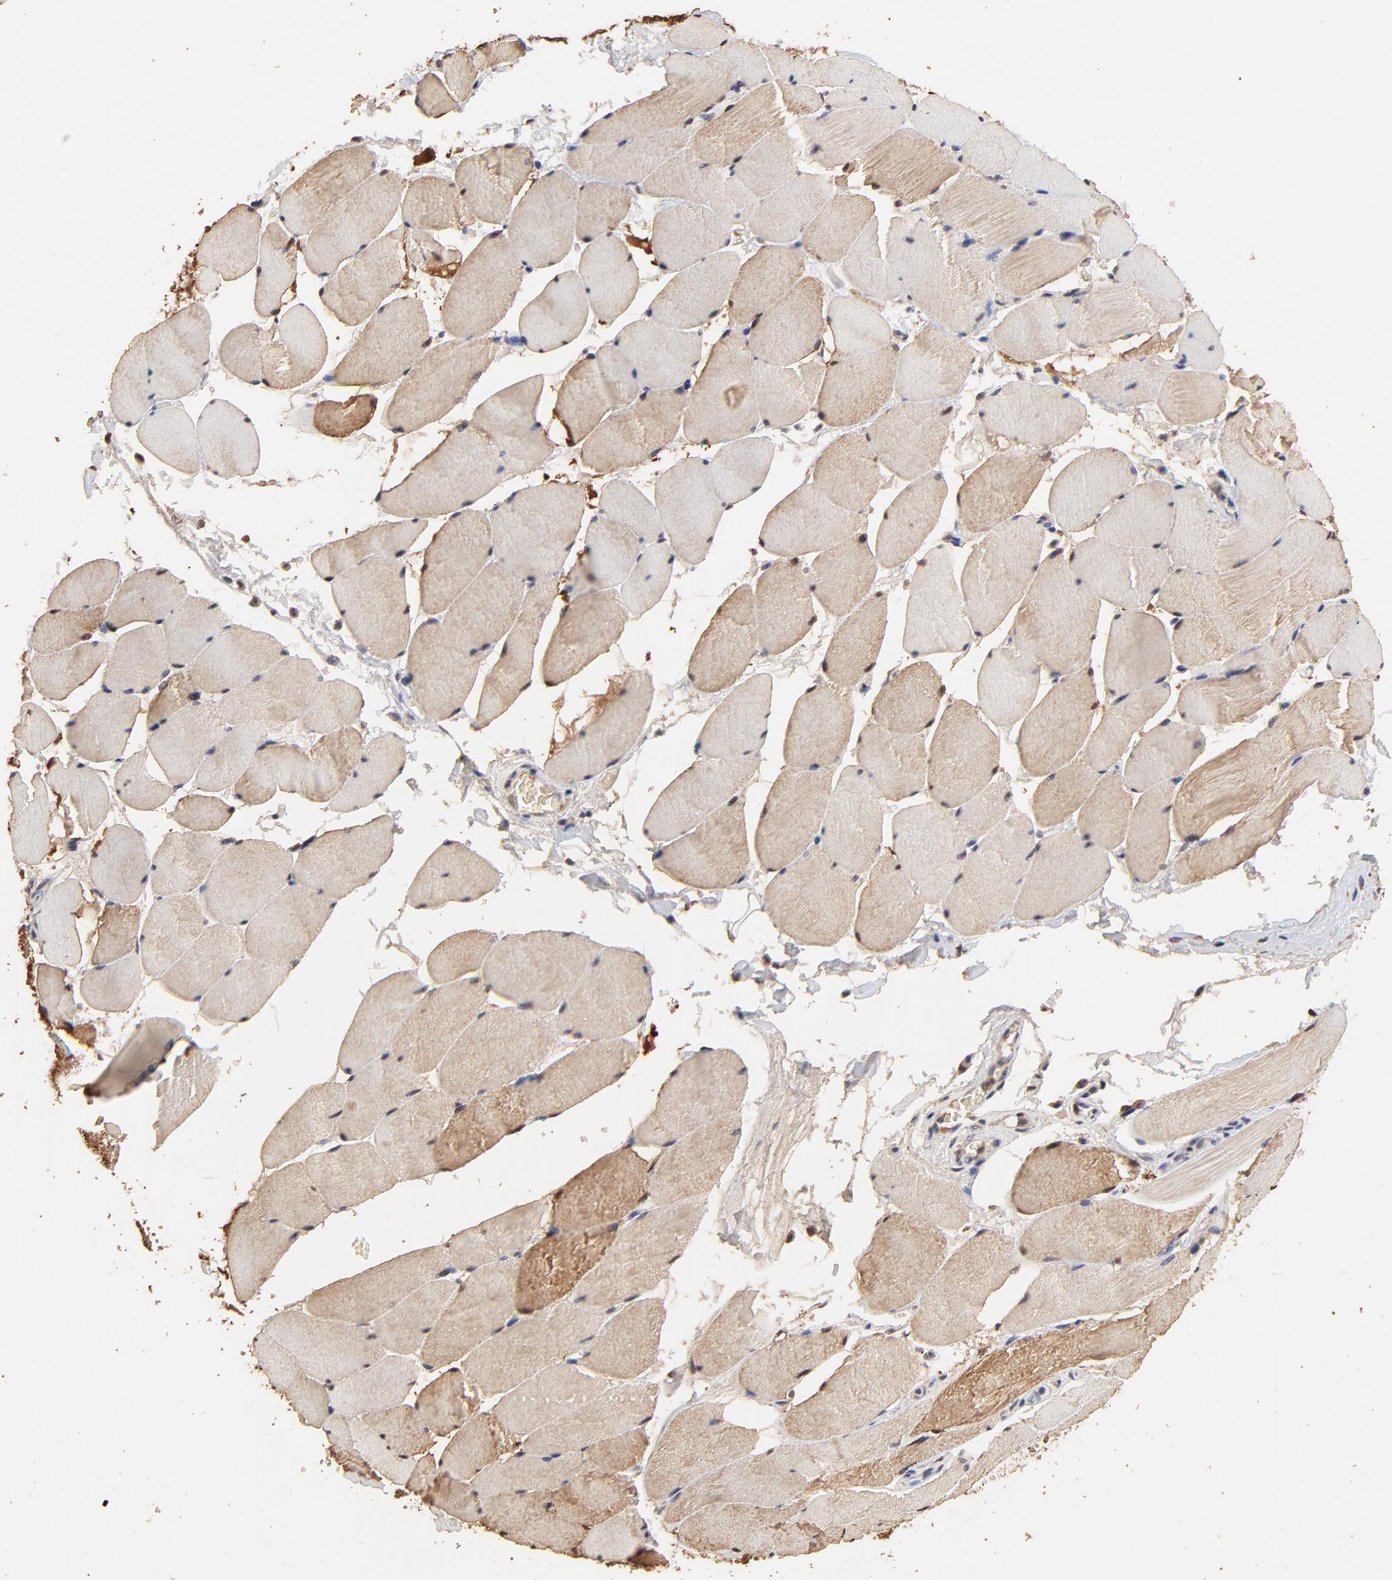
{"staining": {"intensity": "moderate", "quantity": "25%-75%", "location": "cytoplasmic/membranous,nuclear"}, "tissue": "skeletal muscle", "cell_type": "Myocytes", "image_type": "normal", "snomed": [{"axis": "morphology", "description": "Normal tissue, NOS"}, {"axis": "topography", "description": "Skeletal muscle"}], "caption": "Immunohistochemistry (IHC) (DAB (3,3'-diaminobenzidine)) staining of benign human skeletal muscle demonstrates moderate cytoplasmic/membranous,nuclear protein expression in about 25%-75% of myocytes. (brown staining indicates protein expression, while blue staining denotes nuclei).", "gene": "BIRC5", "patient": {"sex": "male", "age": 62}}